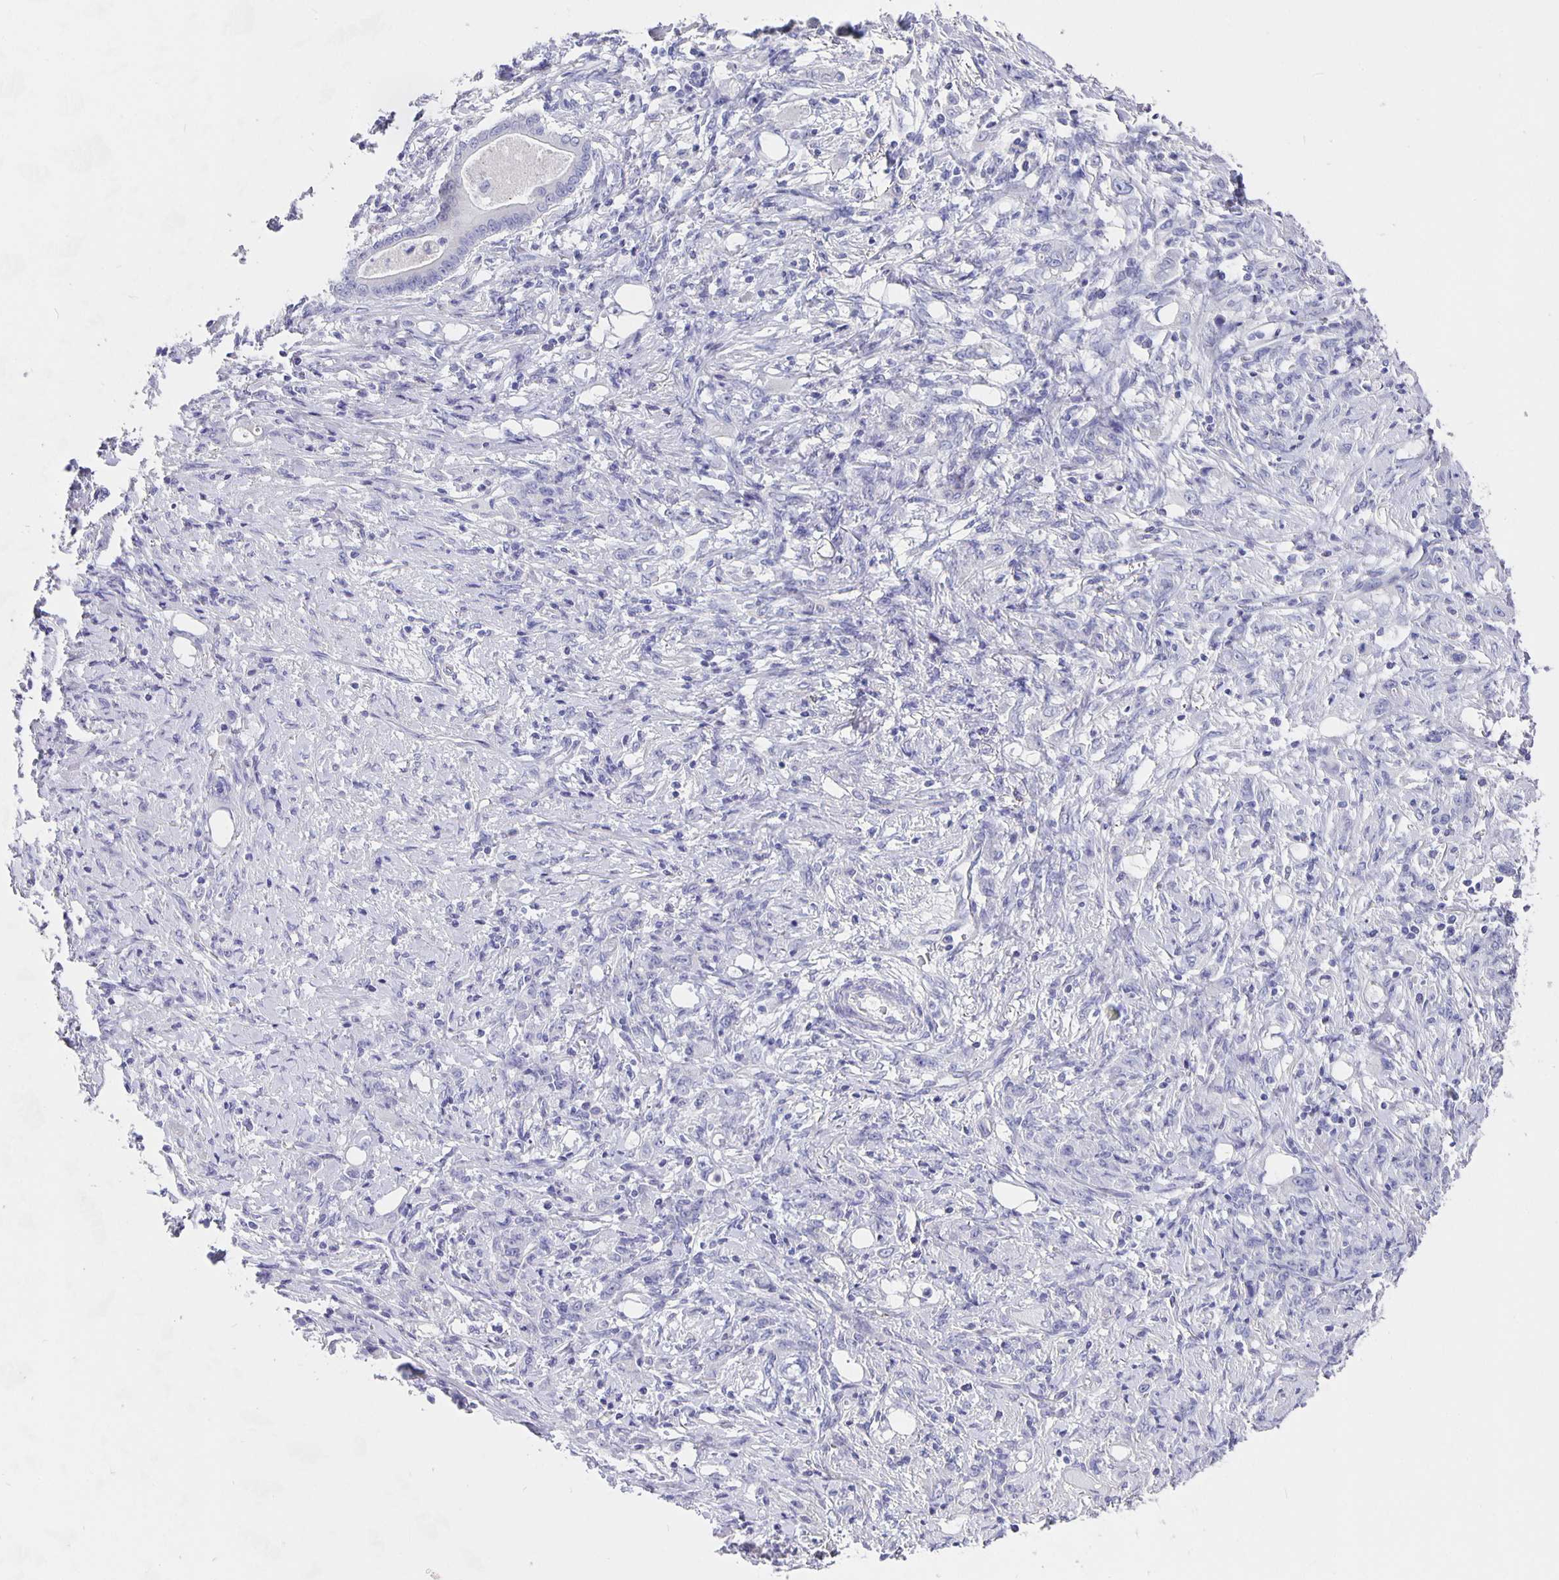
{"staining": {"intensity": "negative", "quantity": "none", "location": "none"}, "tissue": "stomach cancer", "cell_type": "Tumor cells", "image_type": "cancer", "snomed": [{"axis": "morphology", "description": "Adenocarcinoma, NOS"}, {"axis": "topography", "description": "Stomach"}], "caption": "A high-resolution micrograph shows immunohistochemistry staining of adenocarcinoma (stomach), which demonstrates no significant positivity in tumor cells.", "gene": "CFAP74", "patient": {"sex": "female", "age": 79}}